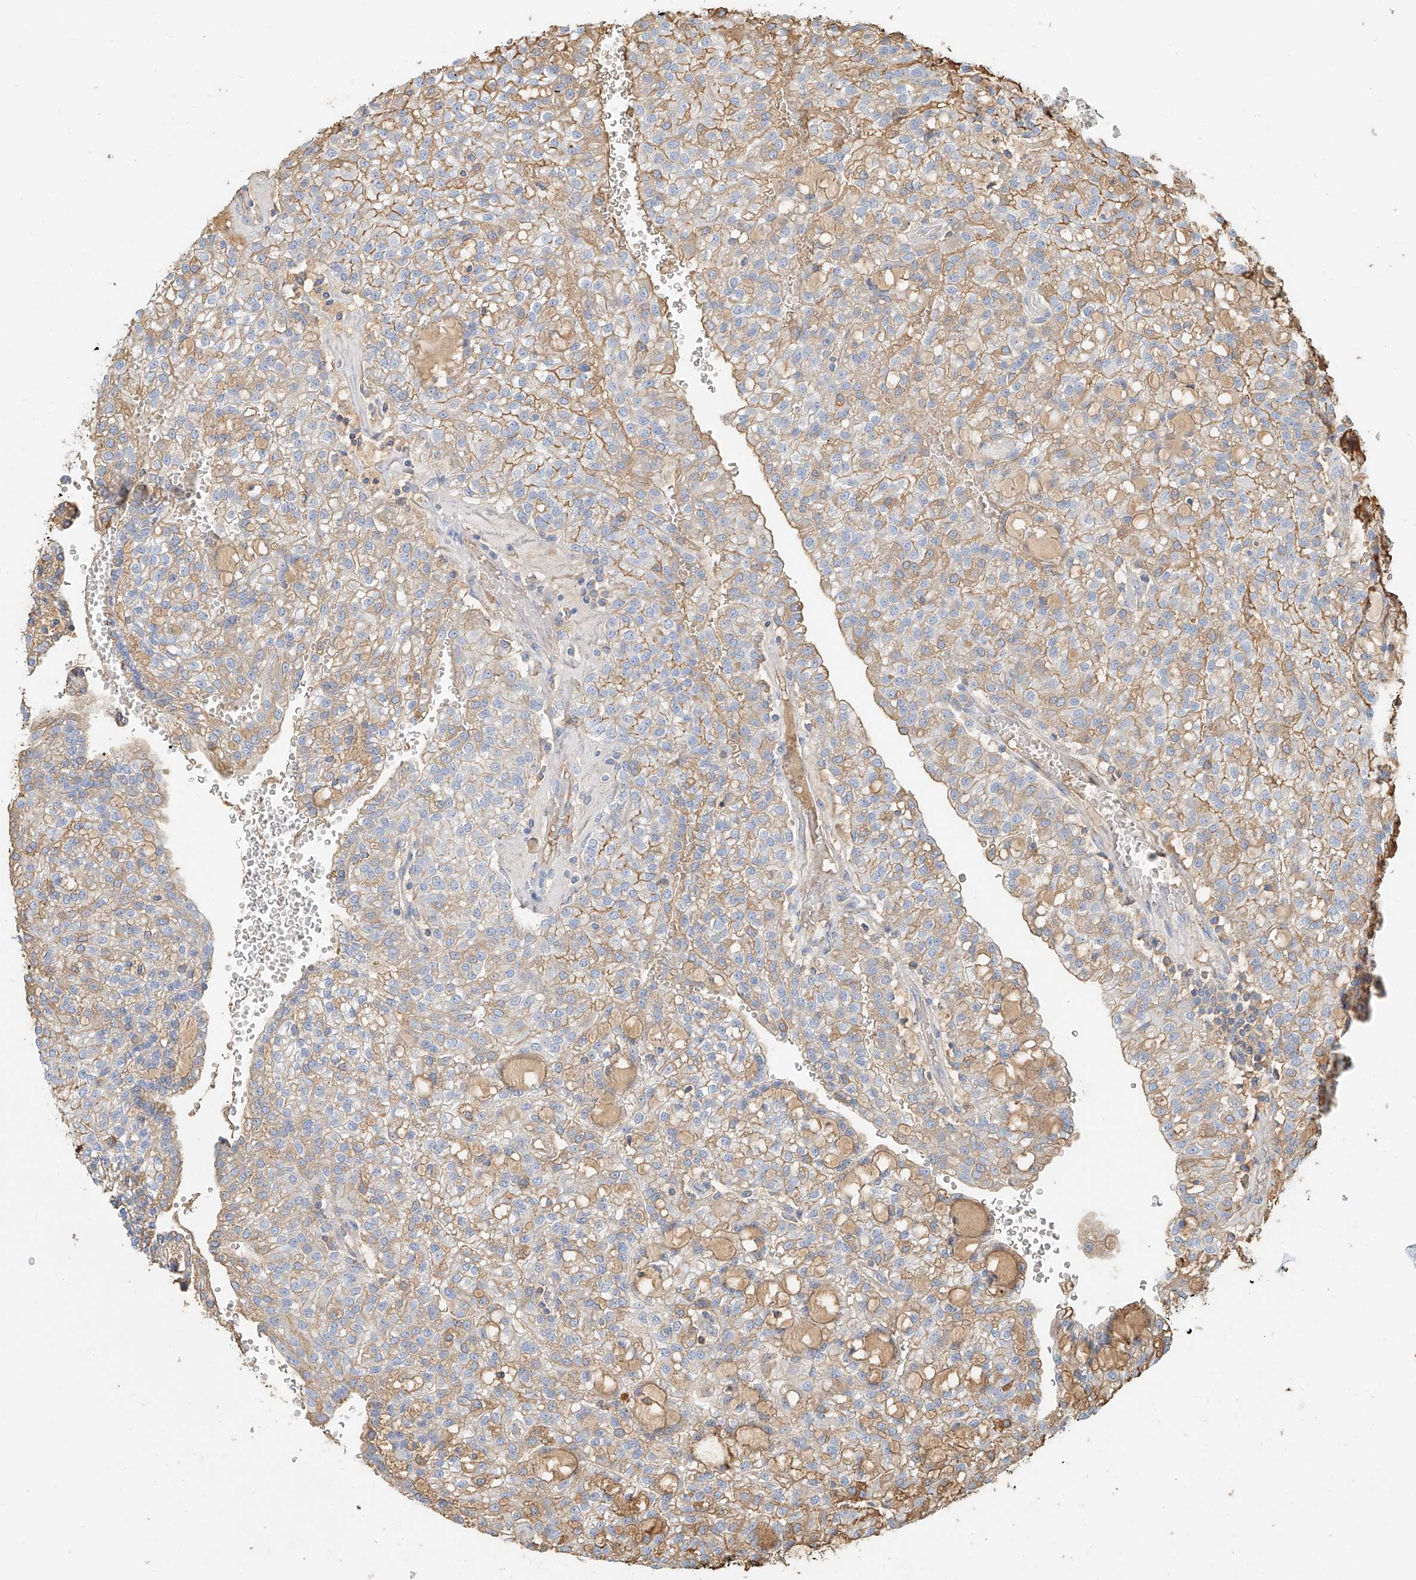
{"staining": {"intensity": "moderate", "quantity": "25%-75%", "location": "cytoplasmic/membranous"}, "tissue": "renal cancer", "cell_type": "Tumor cells", "image_type": "cancer", "snomed": [{"axis": "morphology", "description": "Adenocarcinoma, NOS"}, {"axis": "topography", "description": "Kidney"}], "caption": "A brown stain labels moderate cytoplasmic/membranous positivity of a protein in renal cancer (adenocarcinoma) tumor cells.", "gene": "ZFP30", "patient": {"sex": "male", "age": 63}}